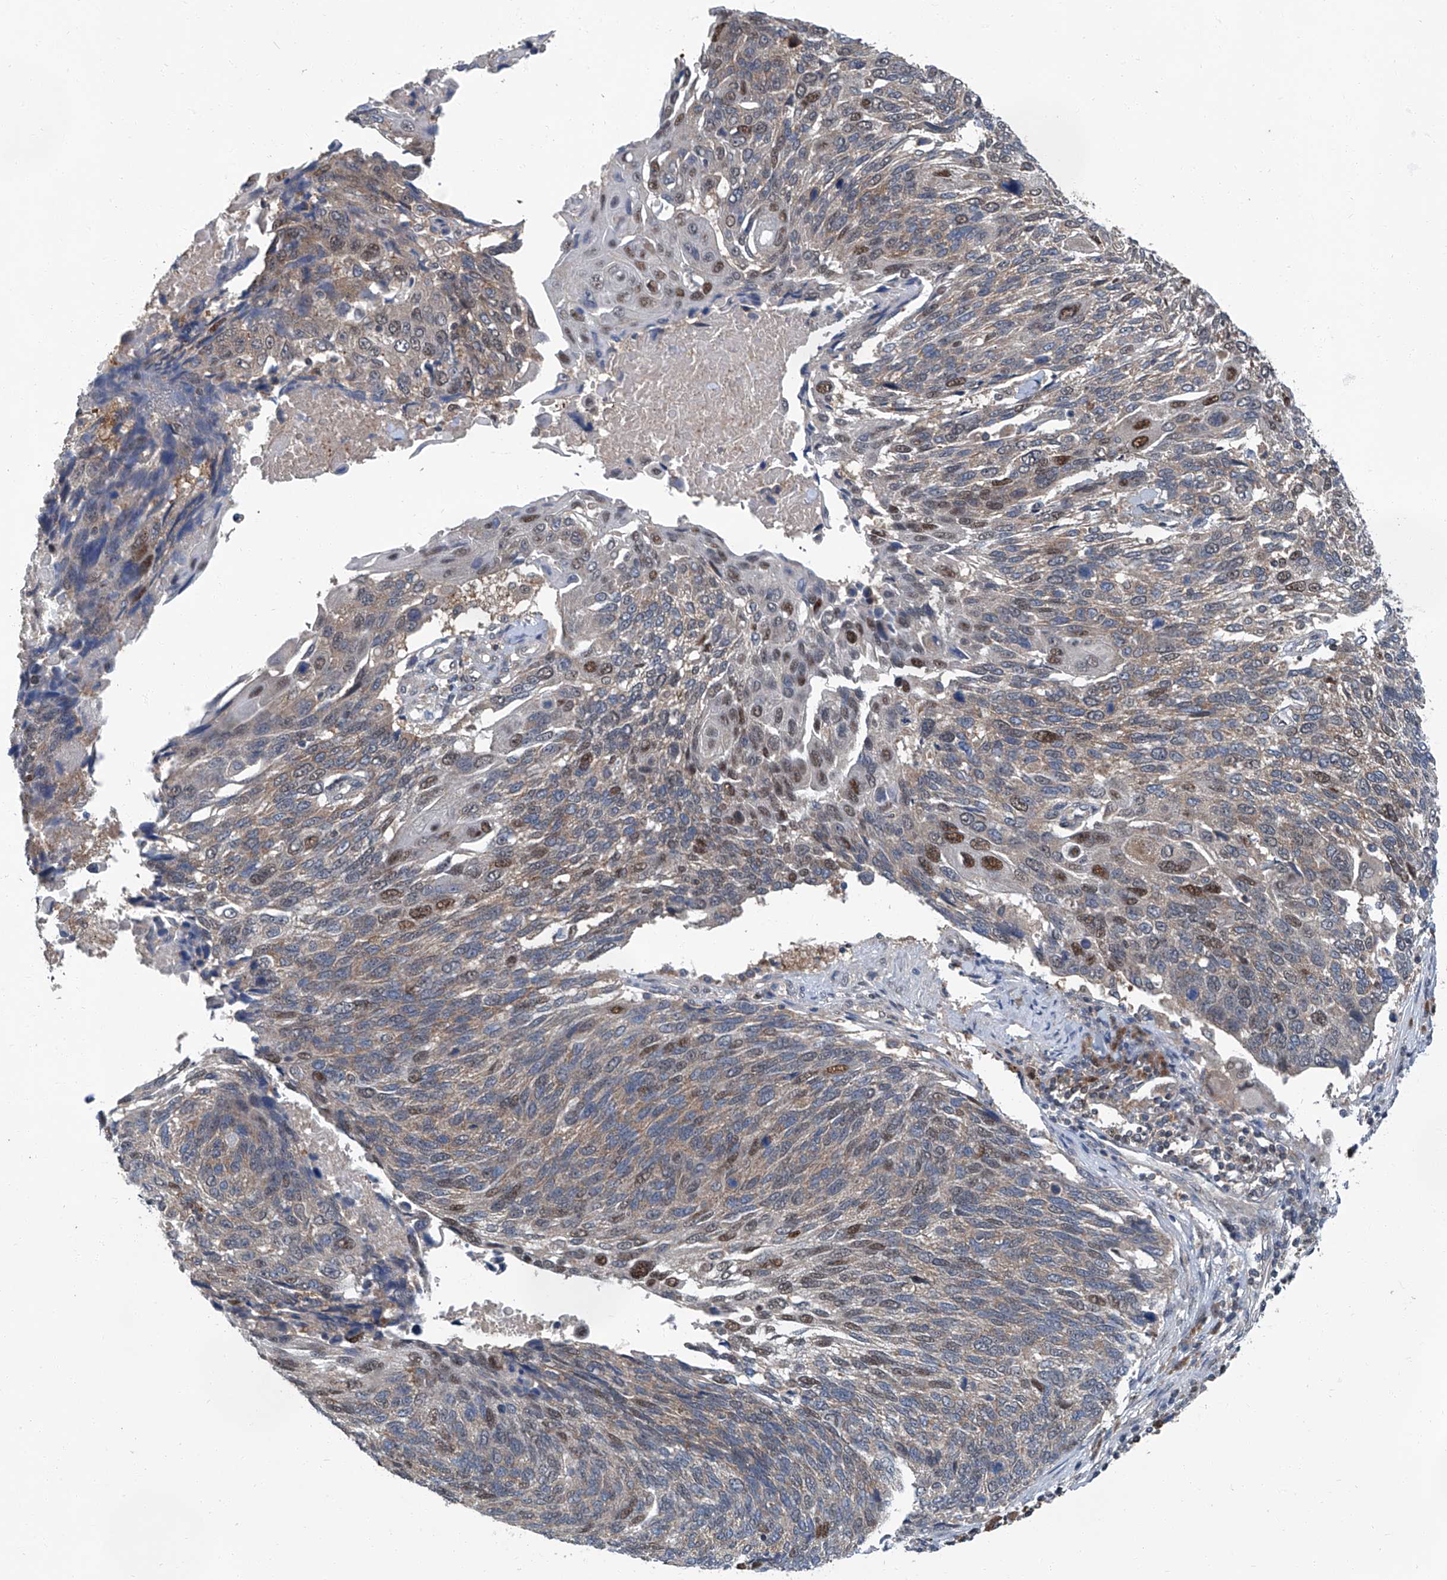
{"staining": {"intensity": "moderate", "quantity": "25%-75%", "location": "nuclear"}, "tissue": "lung cancer", "cell_type": "Tumor cells", "image_type": "cancer", "snomed": [{"axis": "morphology", "description": "Squamous cell carcinoma, NOS"}, {"axis": "topography", "description": "Lung"}], "caption": "Lung cancer (squamous cell carcinoma) stained with DAB immunohistochemistry (IHC) exhibits medium levels of moderate nuclear staining in approximately 25%-75% of tumor cells. Using DAB (brown) and hematoxylin (blue) stains, captured at high magnification using brightfield microscopy.", "gene": "CLK1", "patient": {"sex": "male", "age": 66}}